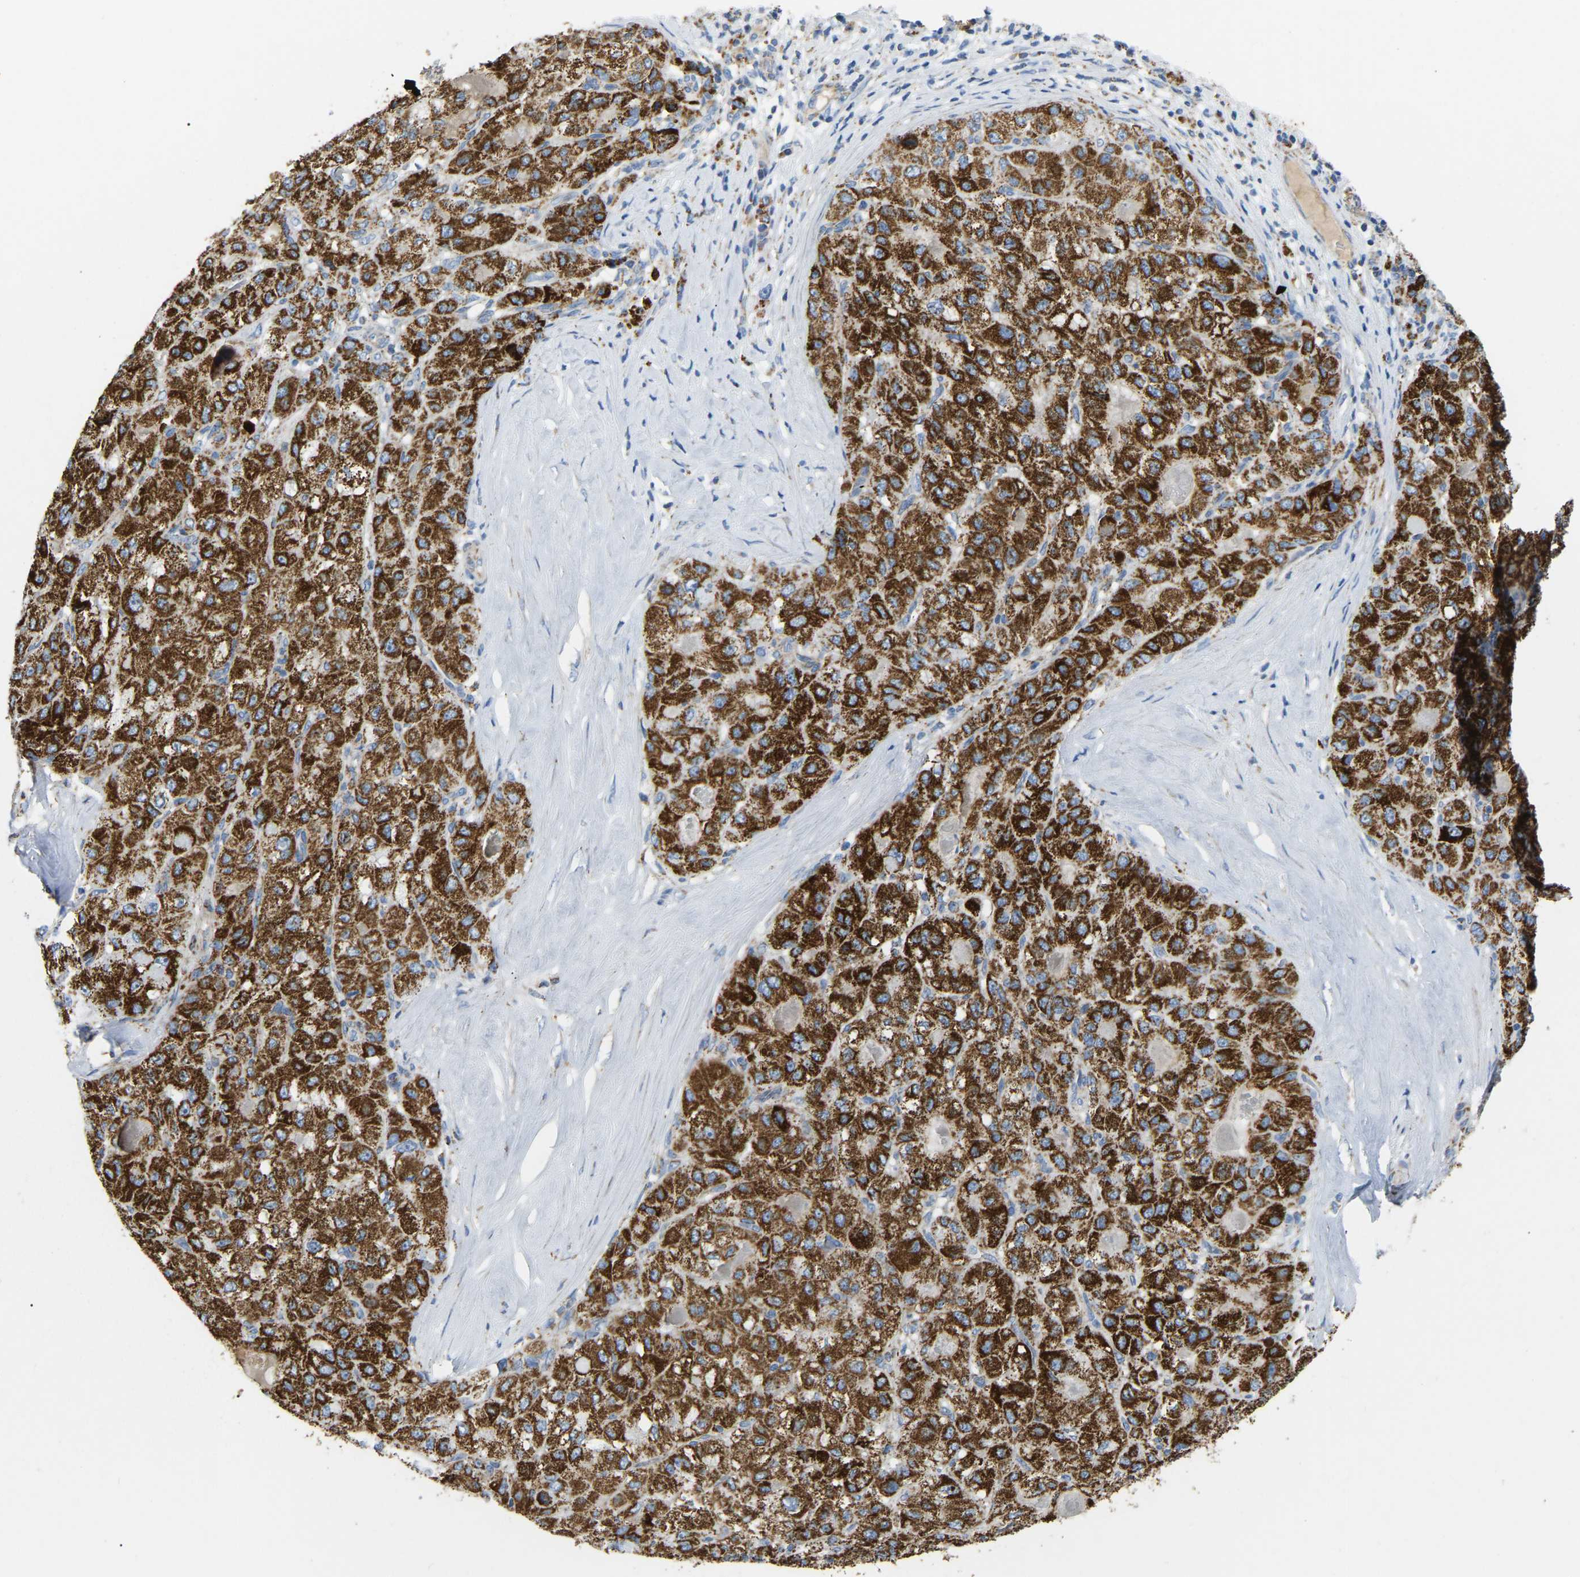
{"staining": {"intensity": "strong", "quantity": ">75%", "location": "cytoplasmic/membranous"}, "tissue": "liver cancer", "cell_type": "Tumor cells", "image_type": "cancer", "snomed": [{"axis": "morphology", "description": "Carcinoma, Hepatocellular, NOS"}, {"axis": "topography", "description": "Liver"}], "caption": "Immunohistochemical staining of liver cancer displays high levels of strong cytoplasmic/membranous protein staining in approximately >75% of tumor cells.", "gene": "HIBADH", "patient": {"sex": "male", "age": 80}}